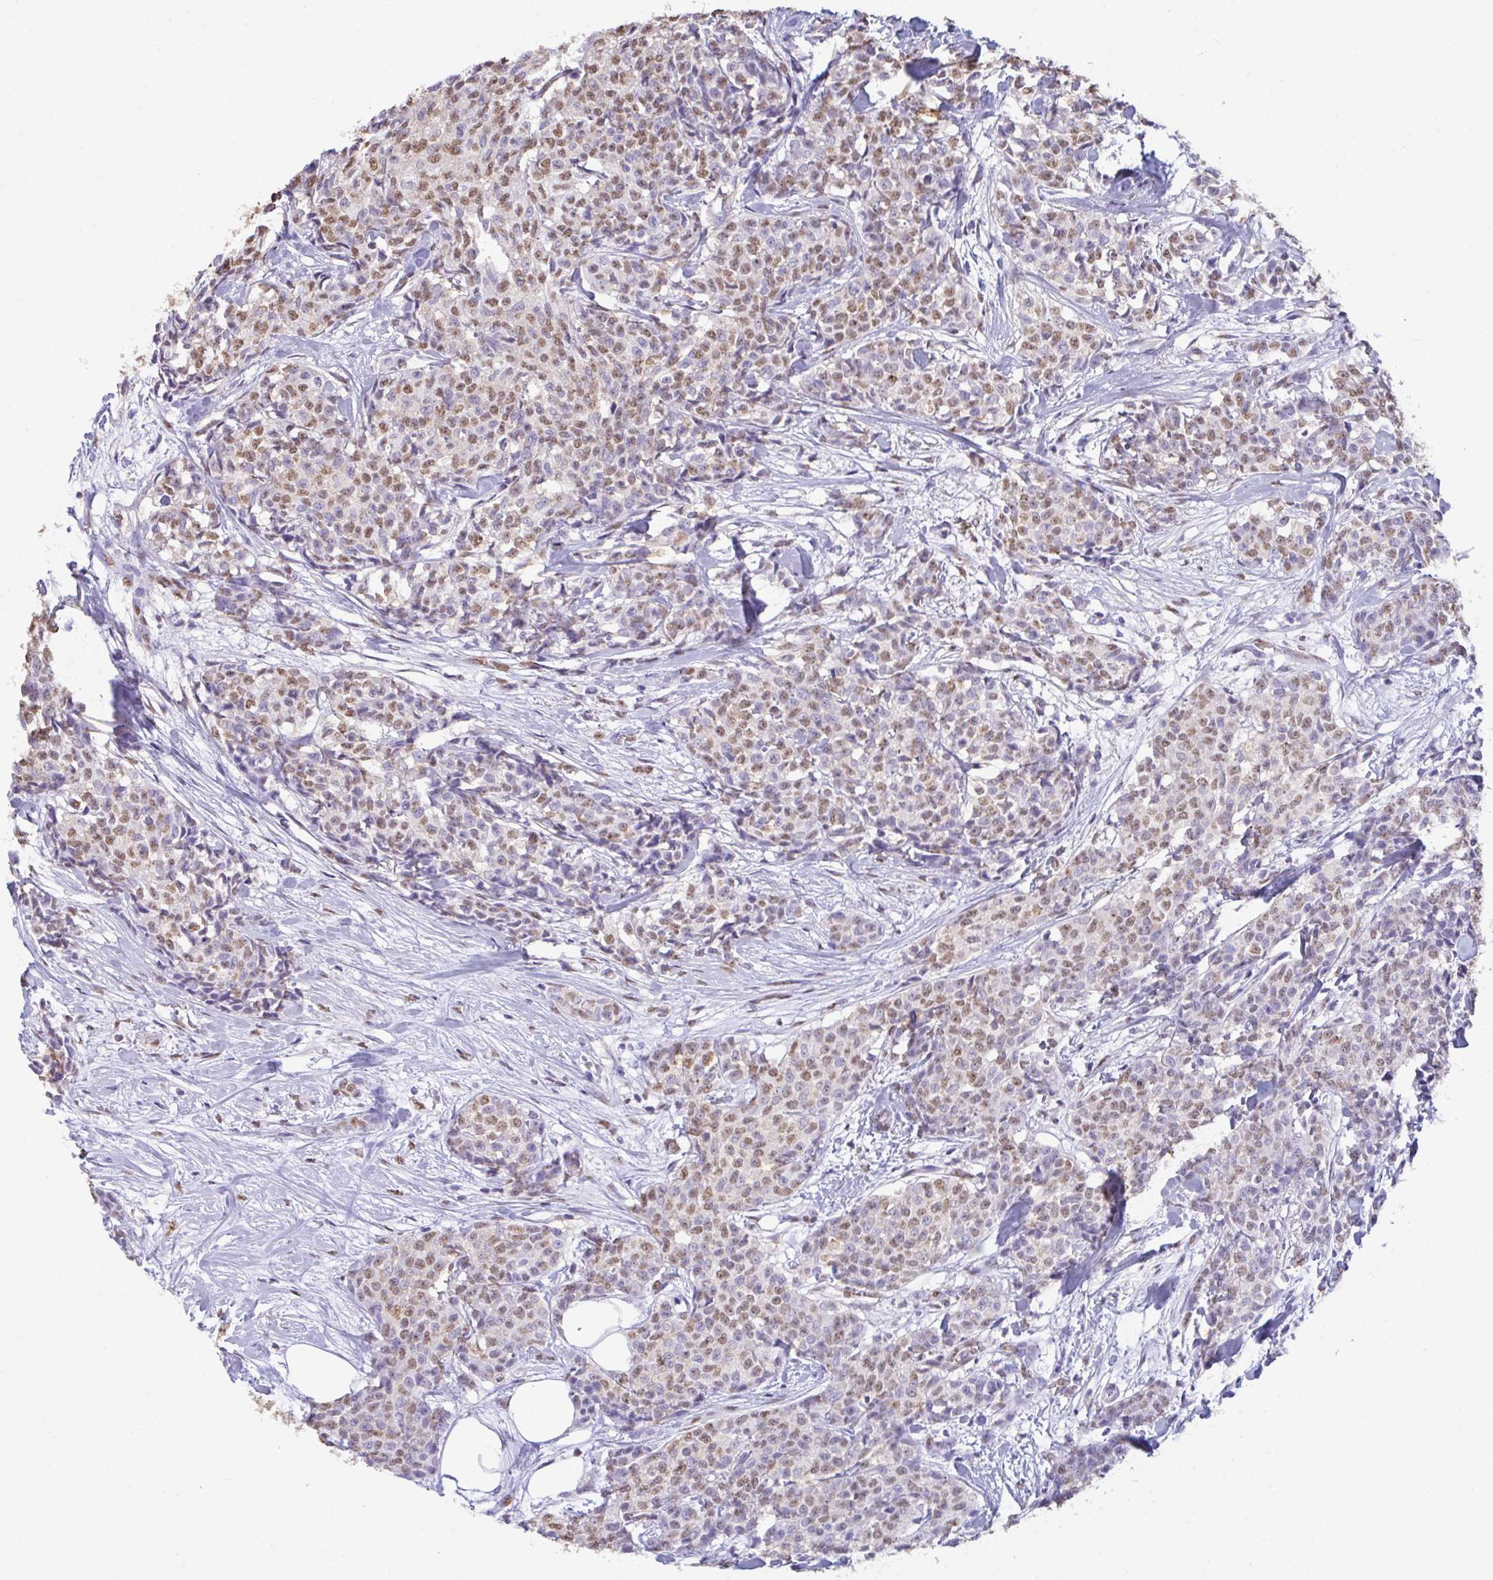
{"staining": {"intensity": "moderate", "quantity": ">75%", "location": "nuclear"}, "tissue": "breast cancer", "cell_type": "Tumor cells", "image_type": "cancer", "snomed": [{"axis": "morphology", "description": "Duct carcinoma"}, {"axis": "topography", "description": "Breast"}], "caption": "An image of infiltrating ductal carcinoma (breast) stained for a protein exhibits moderate nuclear brown staining in tumor cells.", "gene": "SEMA6B", "patient": {"sex": "female", "age": 91}}